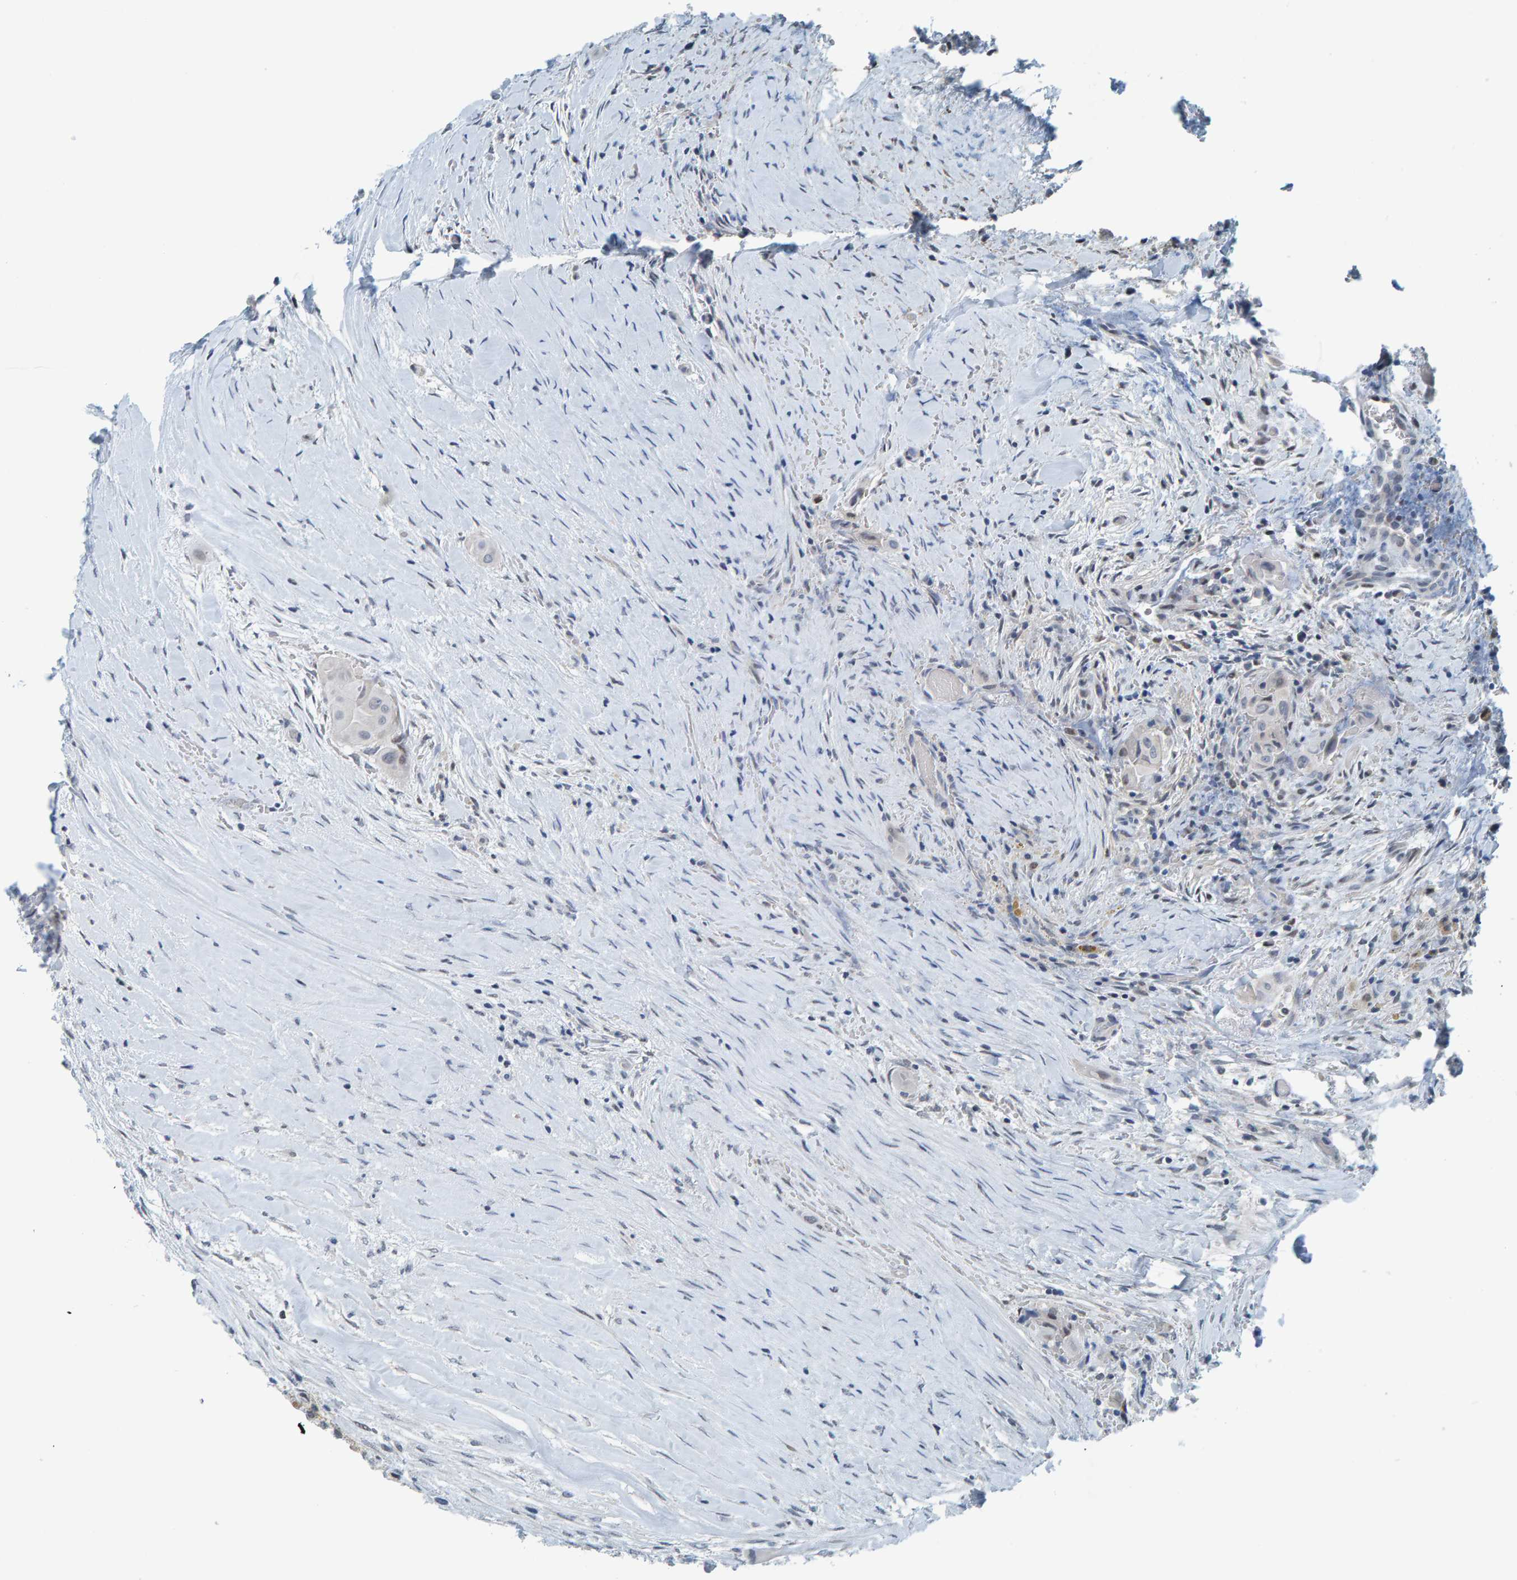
{"staining": {"intensity": "negative", "quantity": "none", "location": "none"}, "tissue": "thyroid cancer", "cell_type": "Tumor cells", "image_type": "cancer", "snomed": [{"axis": "morphology", "description": "Papillary adenocarcinoma, NOS"}, {"axis": "topography", "description": "Thyroid gland"}], "caption": "Thyroid cancer stained for a protein using immunohistochemistry (IHC) exhibits no staining tumor cells.", "gene": "CNP", "patient": {"sex": "female", "age": 59}}